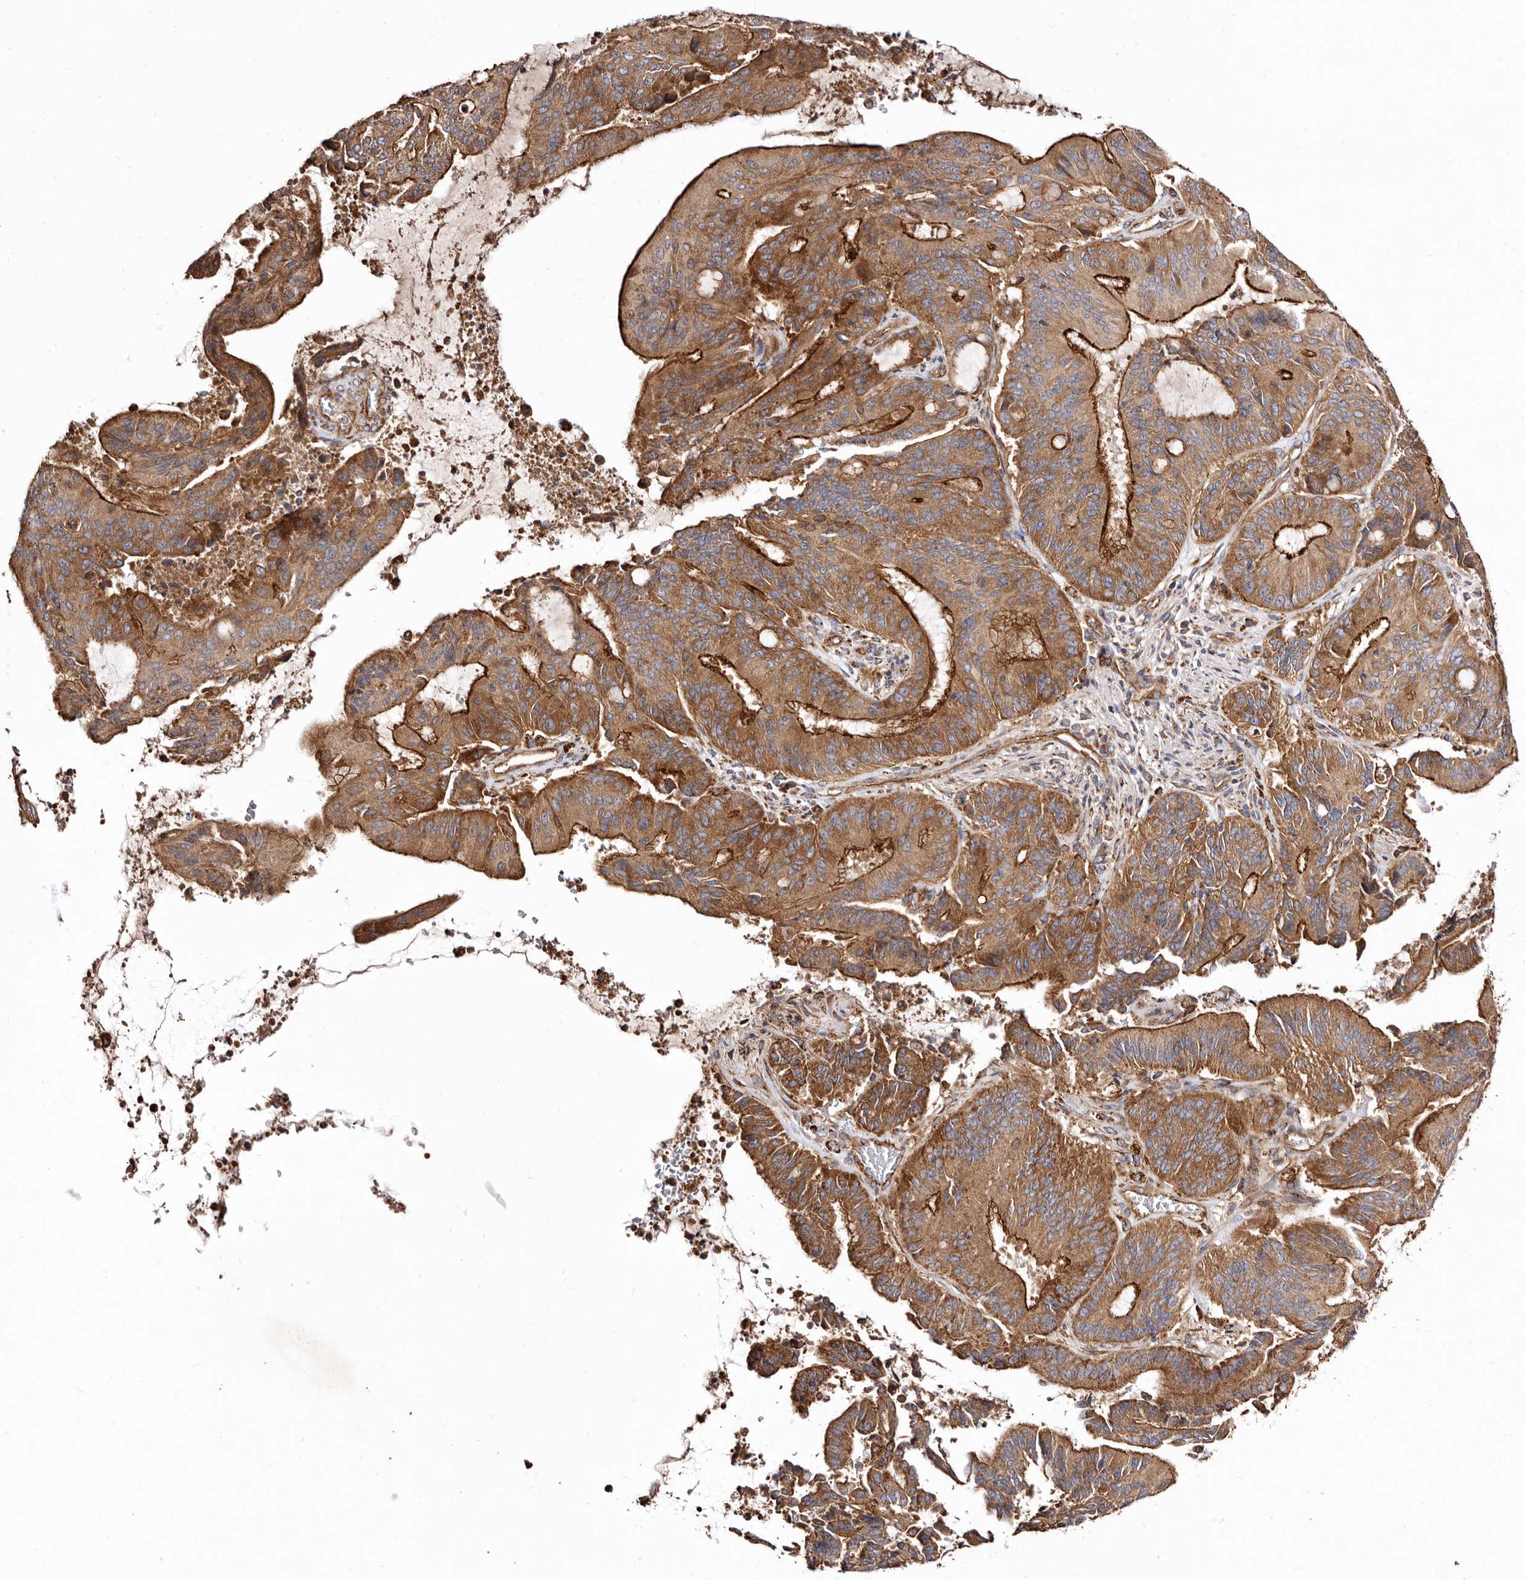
{"staining": {"intensity": "strong", "quantity": ">75%", "location": "cytoplasmic/membranous"}, "tissue": "liver cancer", "cell_type": "Tumor cells", "image_type": "cancer", "snomed": [{"axis": "morphology", "description": "Normal tissue, NOS"}, {"axis": "morphology", "description": "Cholangiocarcinoma"}, {"axis": "topography", "description": "Liver"}, {"axis": "topography", "description": "Peripheral nerve tissue"}], "caption": "Cholangiocarcinoma (liver) stained with a brown dye reveals strong cytoplasmic/membranous positive positivity in about >75% of tumor cells.", "gene": "LUZP1", "patient": {"sex": "female", "age": 73}}